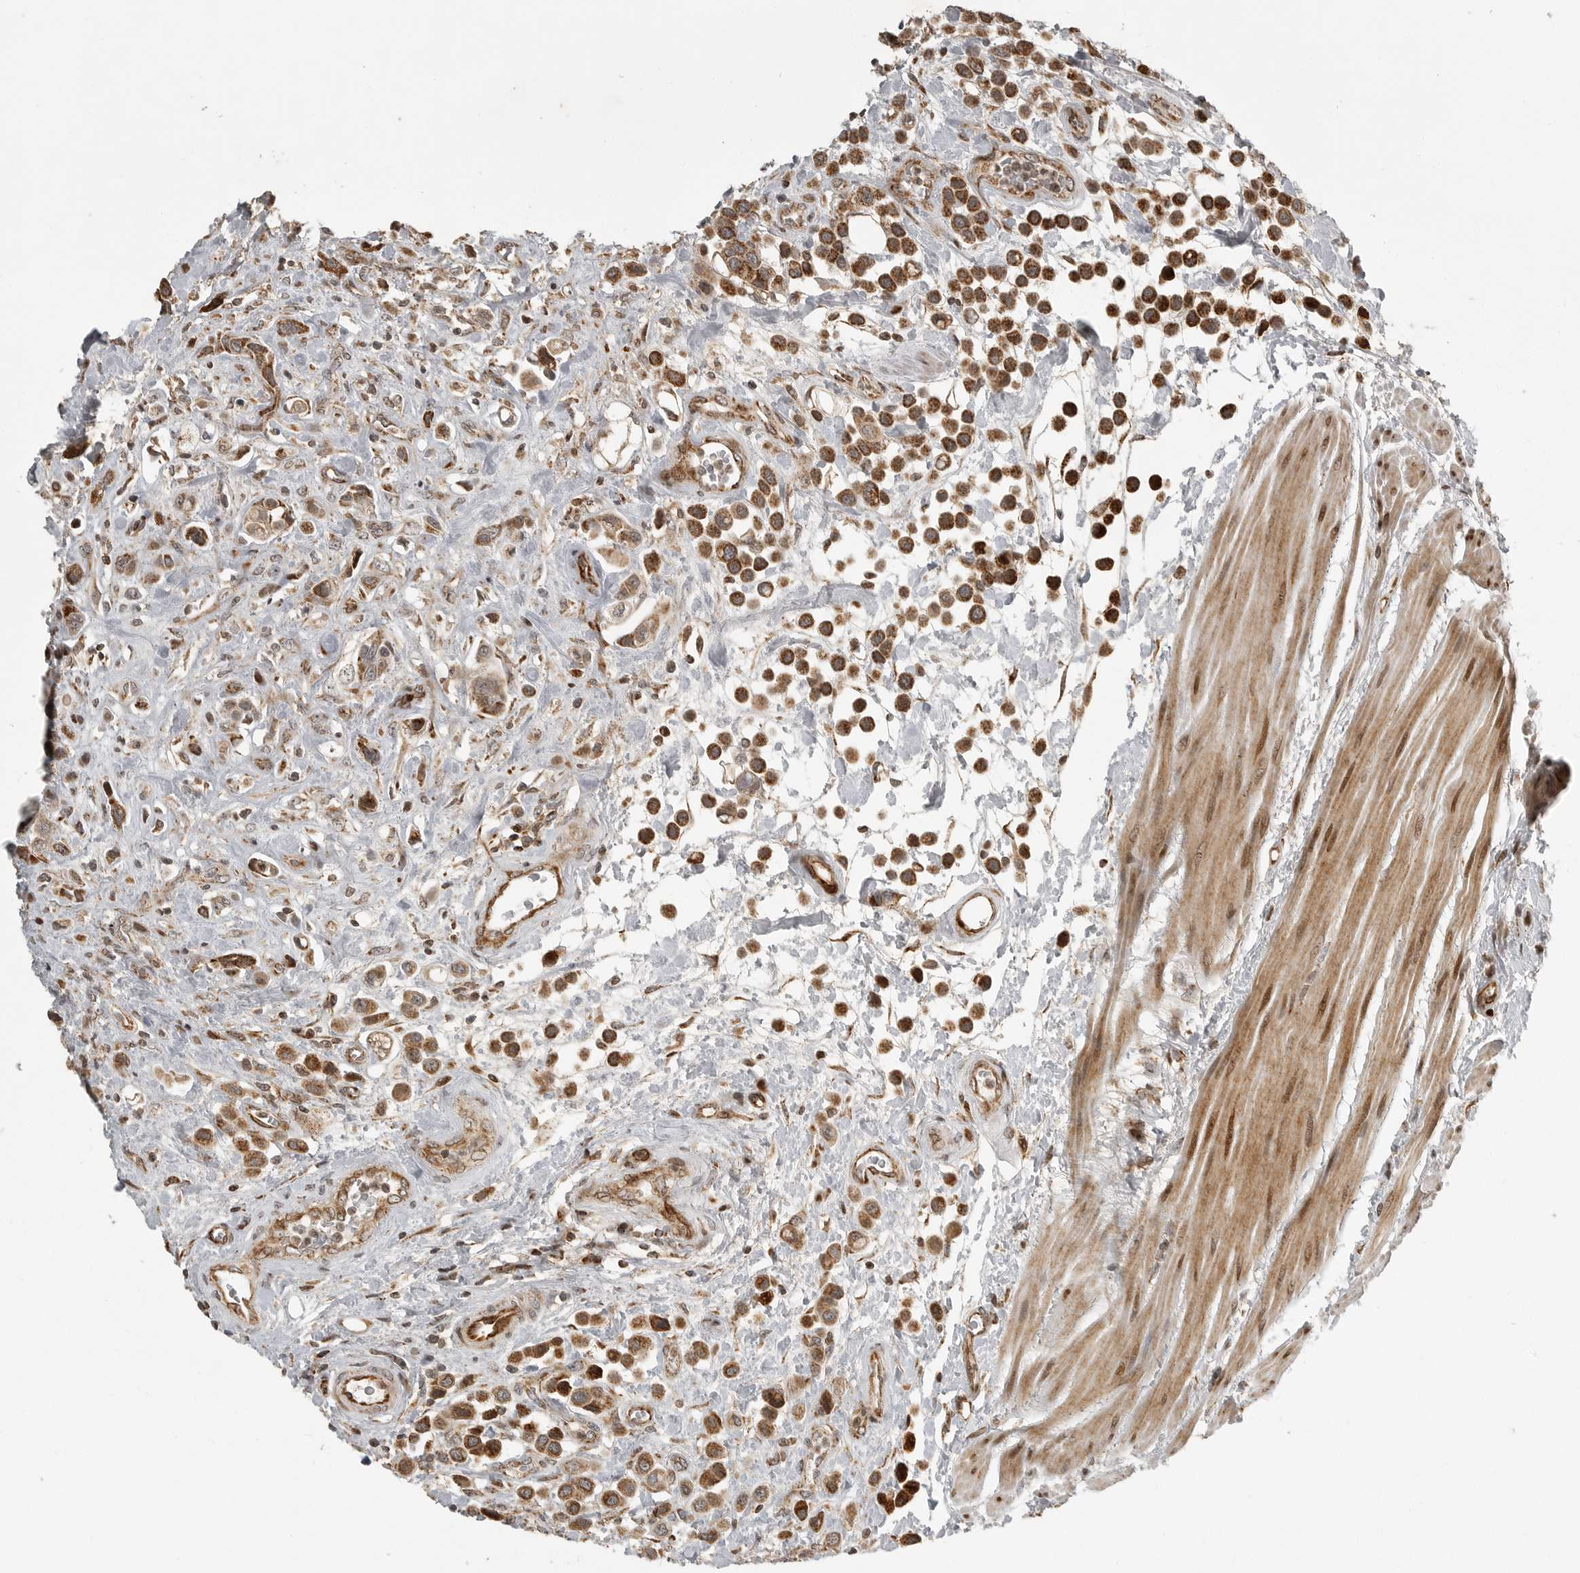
{"staining": {"intensity": "strong", "quantity": ">75%", "location": "cytoplasmic/membranous"}, "tissue": "urothelial cancer", "cell_type": "Tumor cells", "image_type": "cancer", "snomed": [{"axis": "morphology", "description": "Urothelial carcinoma, High grade"}, {"axis": "topography", "description": "Urinary bladder"}], "caption": "Protein staining exhibits strong cytoplasmic/membranous positivity in about >75% of tumor cells in high-grade urothelial carcinoma.", "gene": "NARS2", "patient": {"sex": "male", "age": 50}}